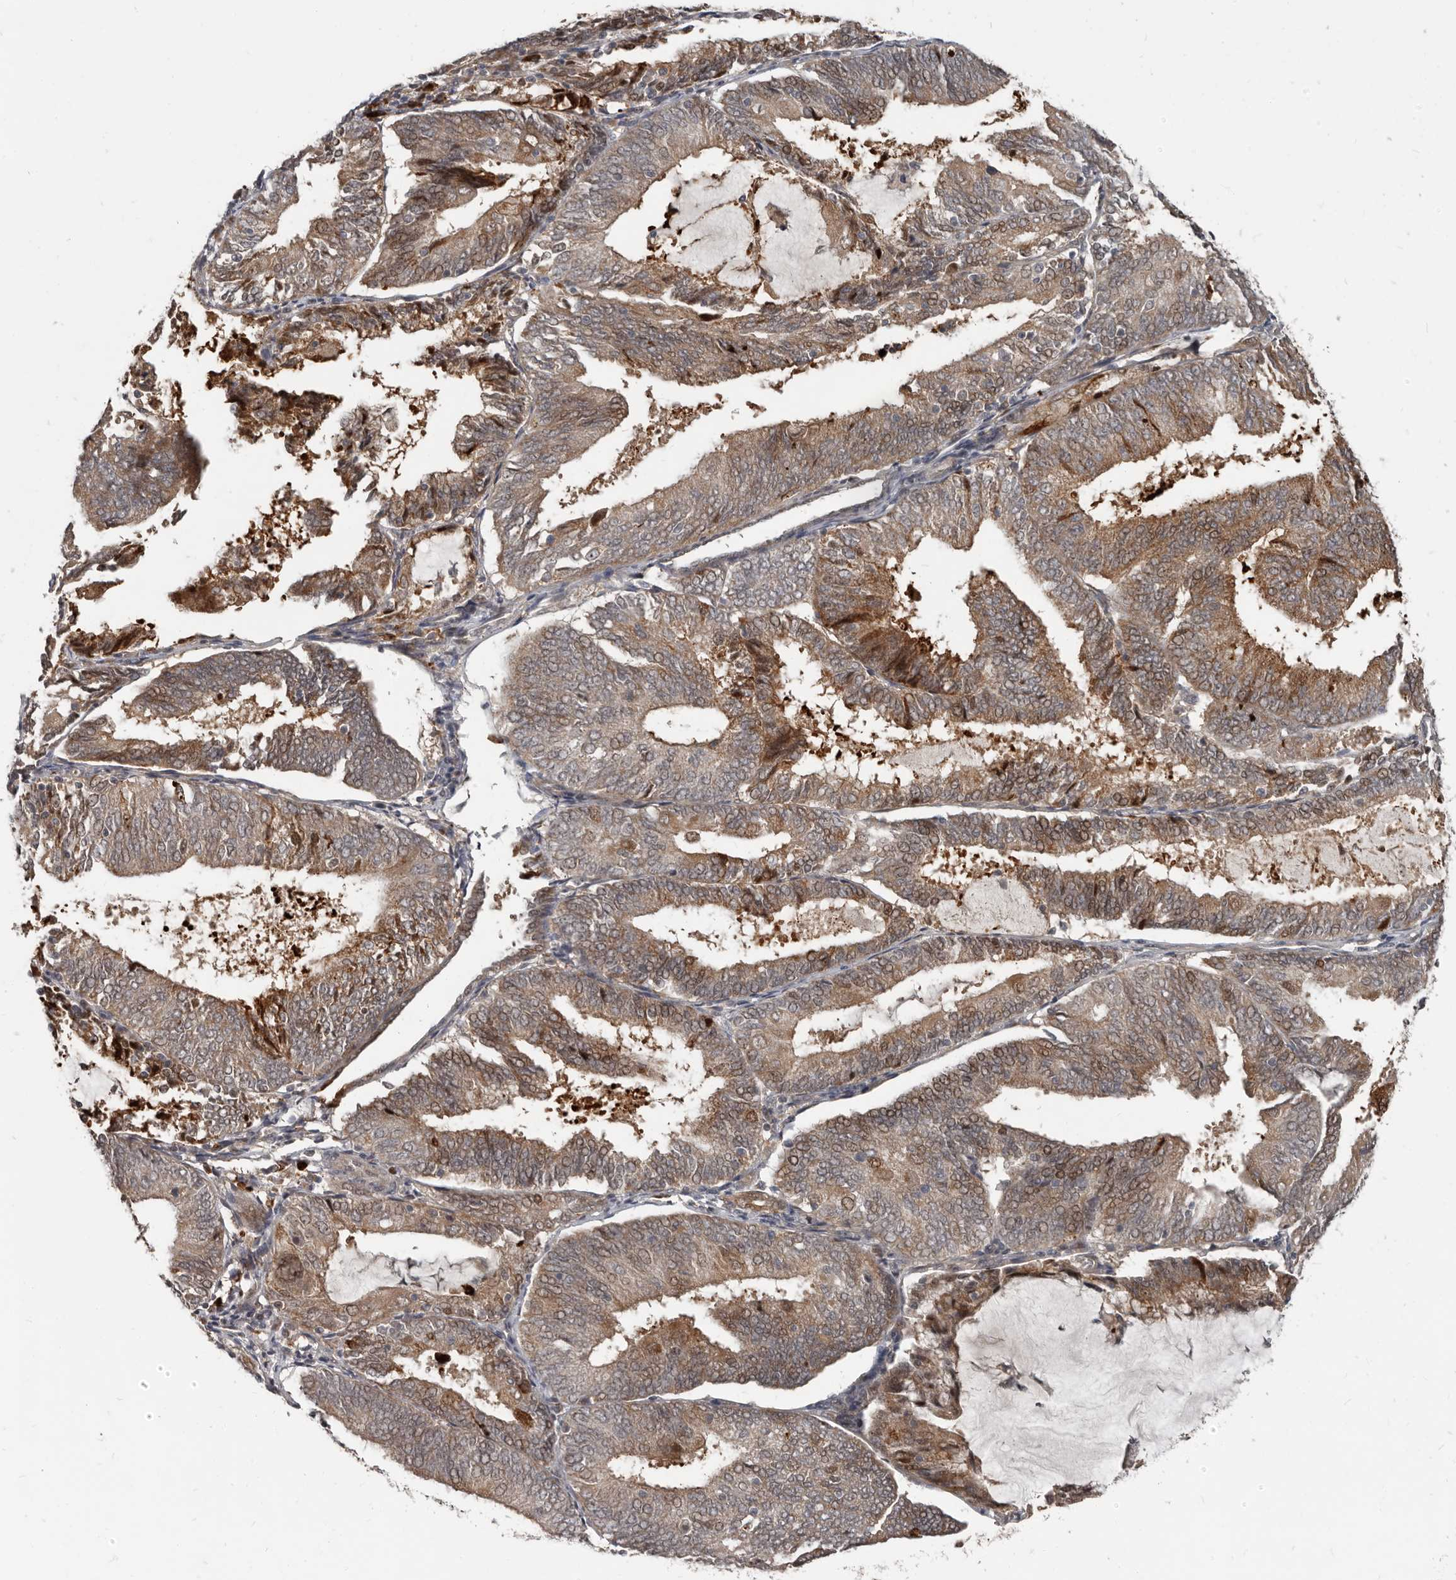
{"staining": {"intensity": "moderate", "quantity": ">75%", "location": "cytoplasmic/membranous,nuclear"}, "tissue": "endometrial cancer", "cell_type": "Tumor cells", "image_type": "cancer", "snomed": [{"axis": "morphology", "description": "Adenocarcinoma, NOS"}, {"axis": "topography", "description": "Endometrium"}], "caption": "IHC image of endometrial adenocarcinoma stained for a protein (brown), which reveals medium levels of moderate cytoplasmic/membranous and nuclear expression in approximately >75% of tumor cells.", "gene": "APOL6", "patient": {"sex": "female", "age": 81}}